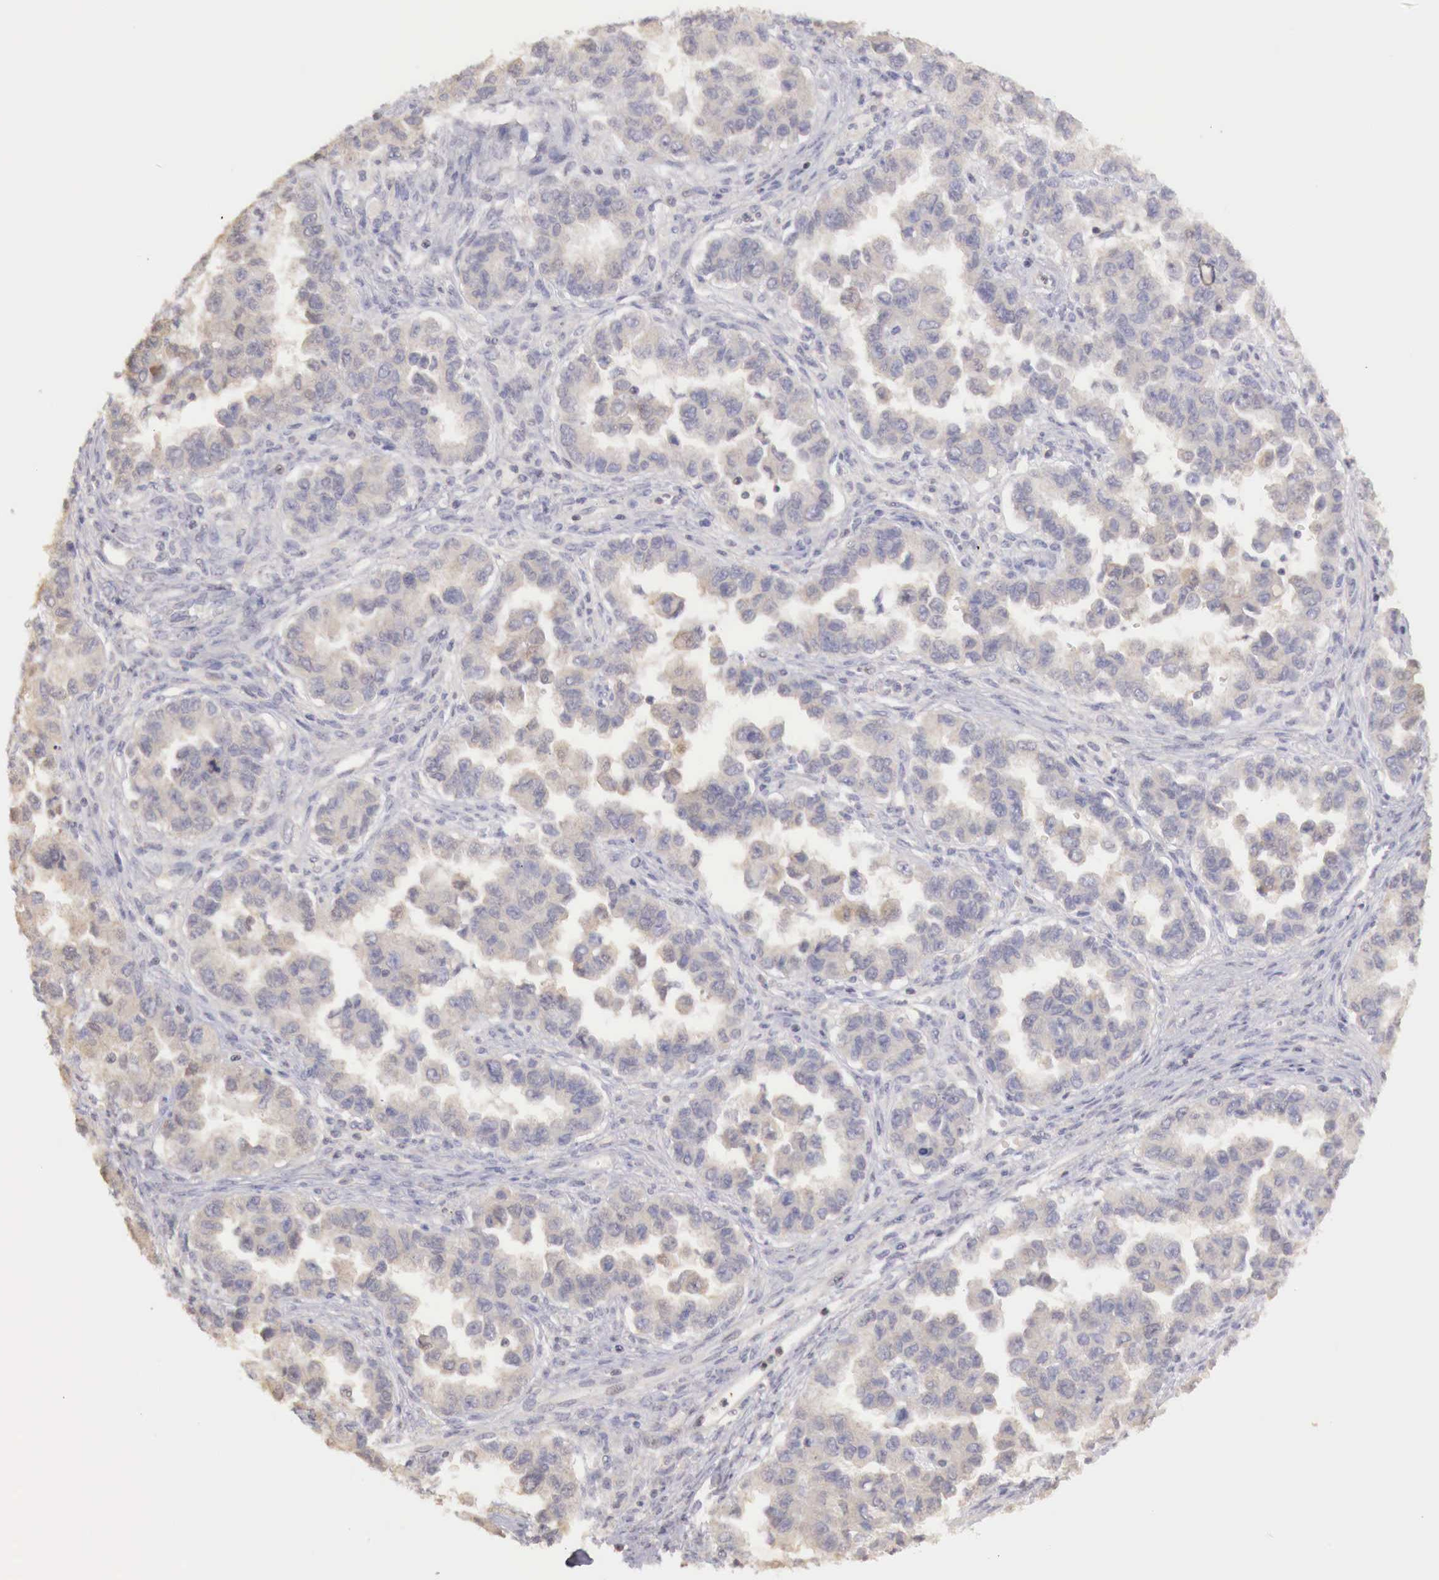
{"staining": {"intensity": "weak", "quantity": ">75%", "location": "cytoplasmic/membranous"}, "tissue": "ovarian cancer", "cell_type": "Tumor cells", "image_type": "cancer", "snomed": [{"axis": "morphology", "description": "Cystadenocarcinoma, serous, NOS"}, {"axis": "topography", "description": "Ovary"}], "caption": "Tumor cells exhibit low levels of weak cytoplasmic/membranous staining in approximately >75% of cells in ovarian cancer (serous cystadenocarcinoma).", "gene": "TBC1D9", "patient": {"sex": "female", "age": 84}}